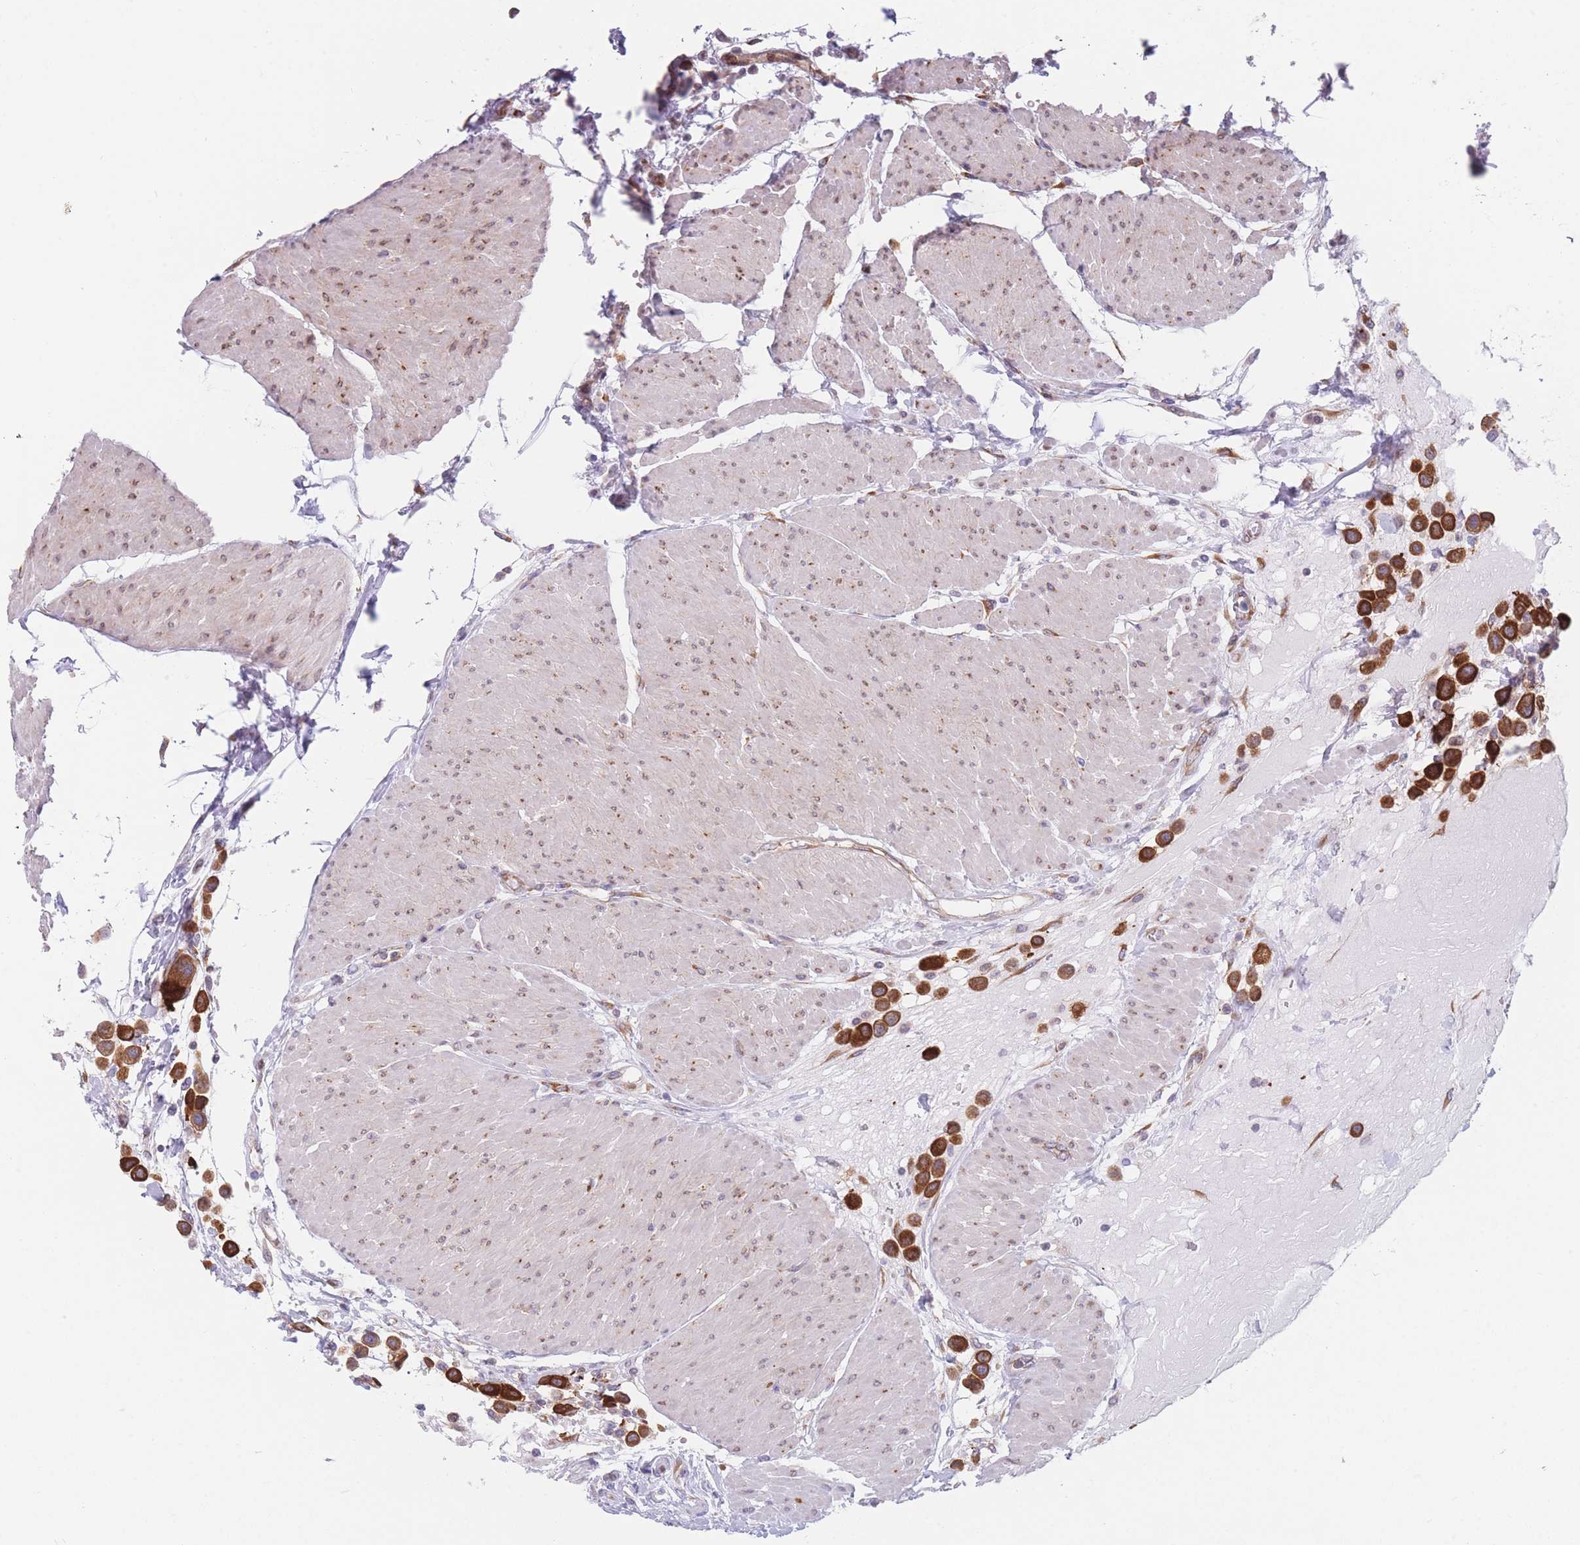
{"staining": {"intensity": "strong", "quantity": ">75%", "location": "cytoplasmic/membranous"}, "tissue": "urothelial cancer", "cell_type": "Tumor cells", "image_type": "cancer", "snomed": [{"axis": "morphology", "description": "Urothelial carcinoma, High grade"}, {"axis": "topography", "description": "Urinary bladder"}], "caption": "Immunohistochemistry (IHC) image of urothelial carcinoma (high-grade) stained for a protein (brown), which shows high levels of strong cytoplasmic/membranous staining in about >75% of tumor cells.", "gene": "AK9", "patient": {"sex": "male", "age": 50}}